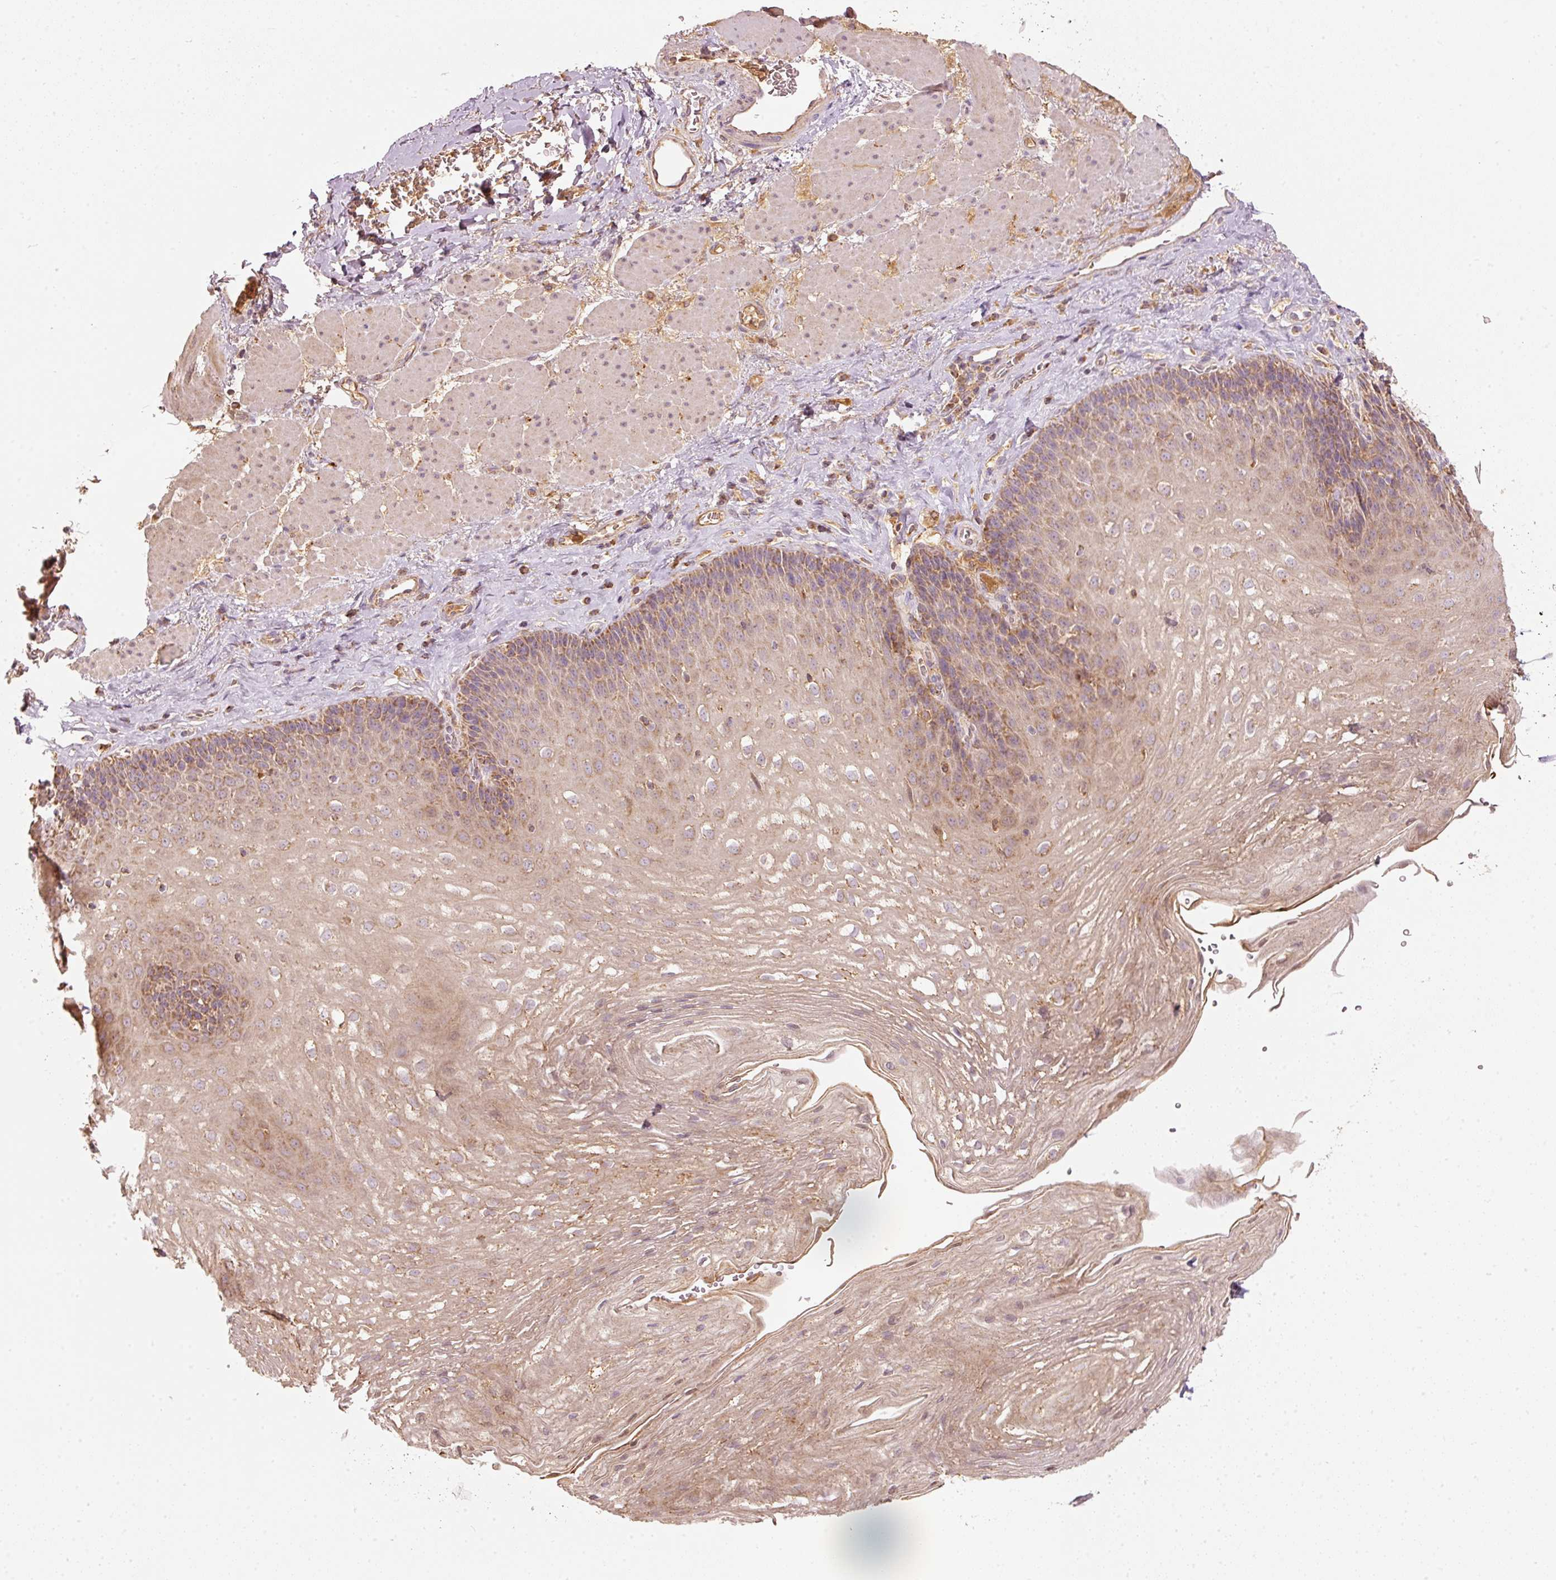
{"staining": {"intensity": "moderate", "quantity": ">75%", "location": "cytoplasmic/membranous"}, "tissue": "esophagus", "cell_type": "Squamous epithelial cells", "image_type": "normal", "snomed": [{"axis": "morphology", "description": "Normal tissue, NOS"}, {"axis": "topography", "description": "Esophagus"}], "caption": "An image of esophagus stained for a protein demonstrates moderate cytoplasmic/membranous brown staining in squamous epithelial cells.", "gene": "PSENEN", "patient": {"sex": "female", "age": 66}}